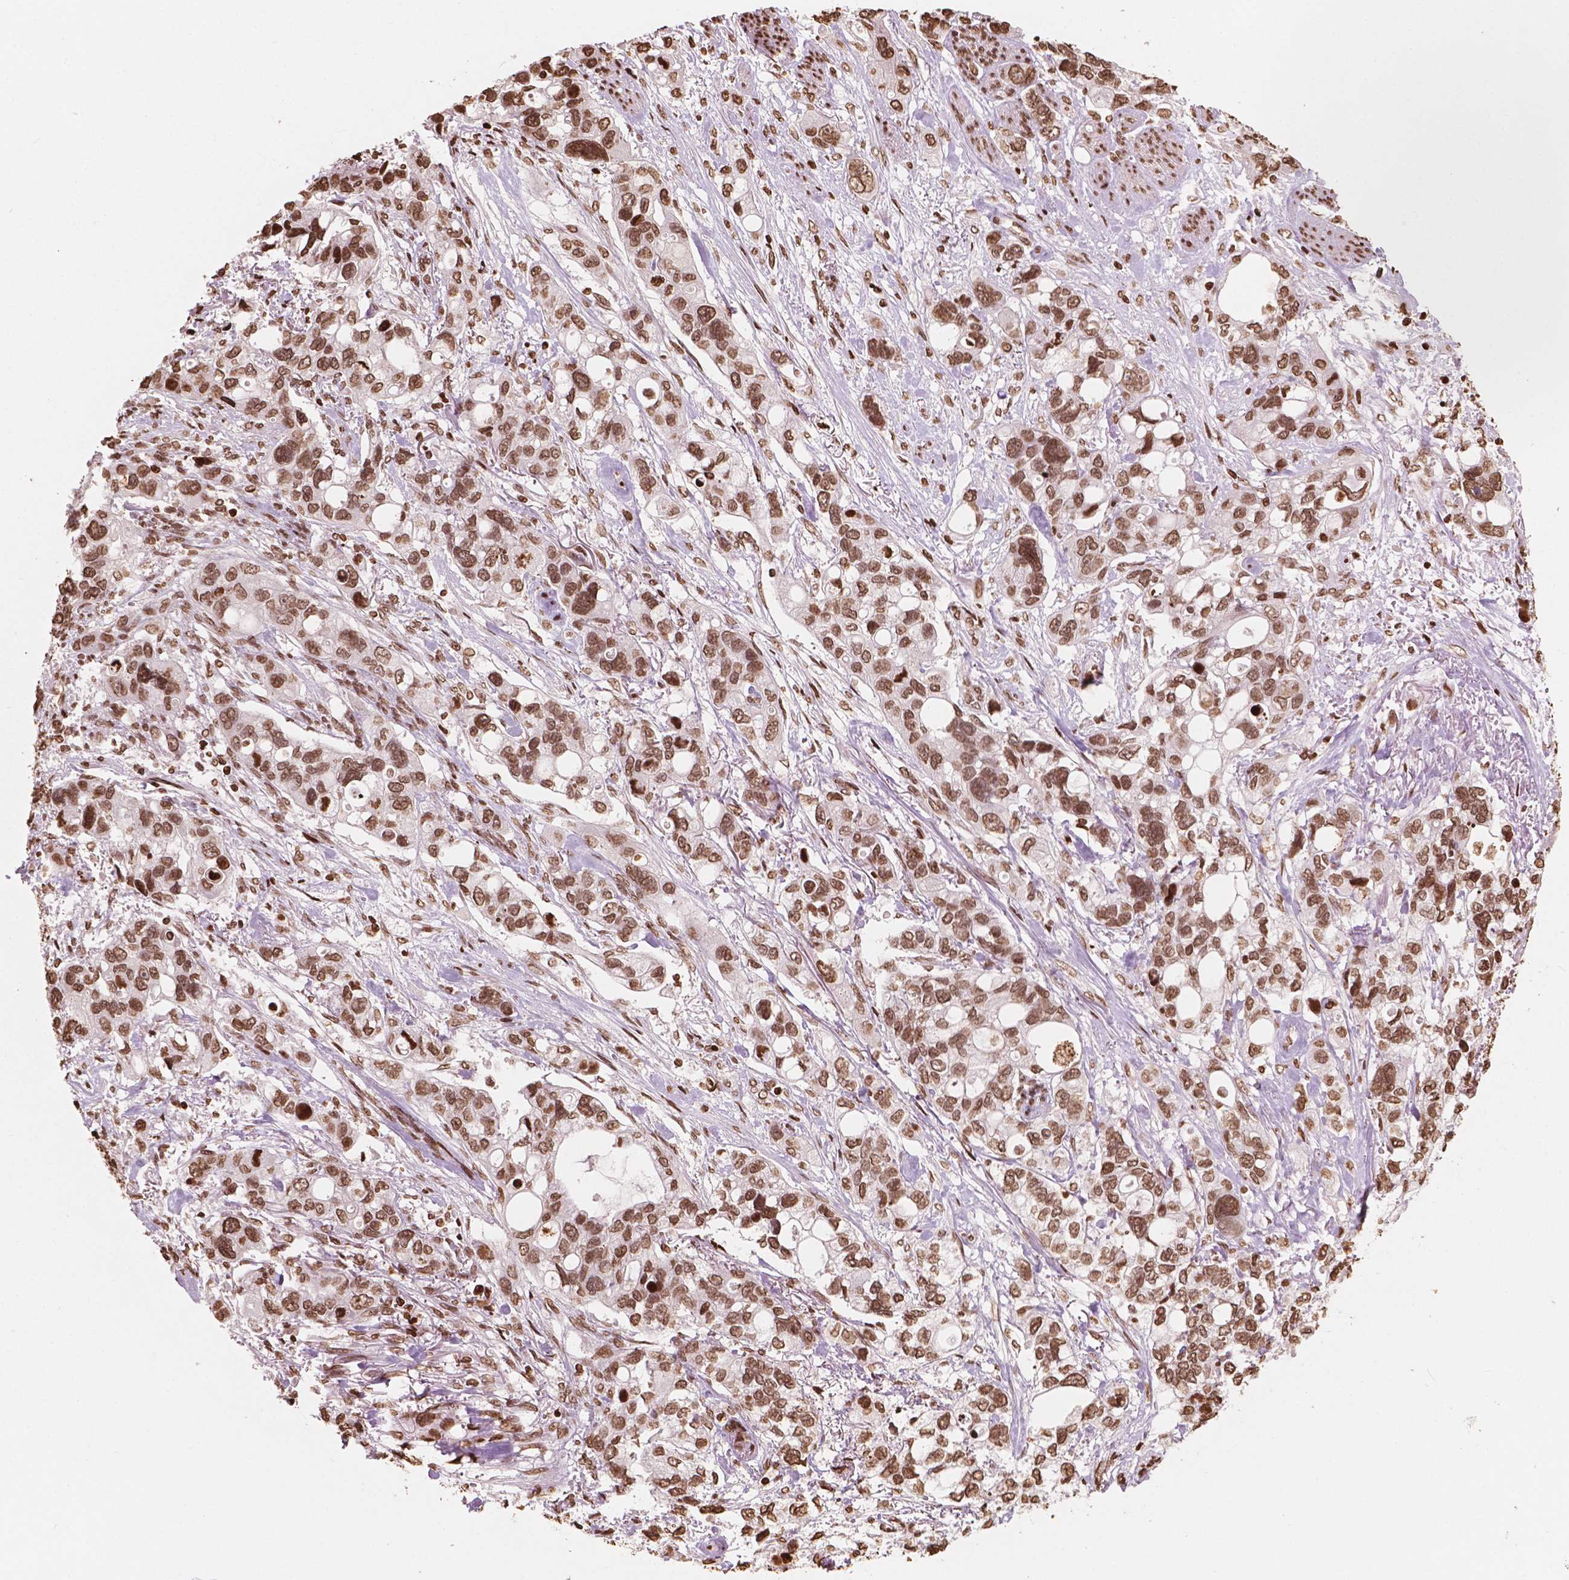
{"staining": {"intensity": "moderate", "quantity": ">75%", "location": "nuclear"}, "tissue": "stomach cancer", "cell_type": "Tumor cells", "image_type": "cancer", "snomed": [{"axis": "morphology", "description": "Adenocarcinoma, NOS"}, {"axis": "topography", "description": "Stomach, upper"}], "caption": "Adenocarcinoma (stomach) tissue demonstrates moderate nuclear expression in about >75% of tumor cells, visualized by immunohistochemistry.", "gene": "H3C7", "patient": {"sex": "female", "age": 81}}